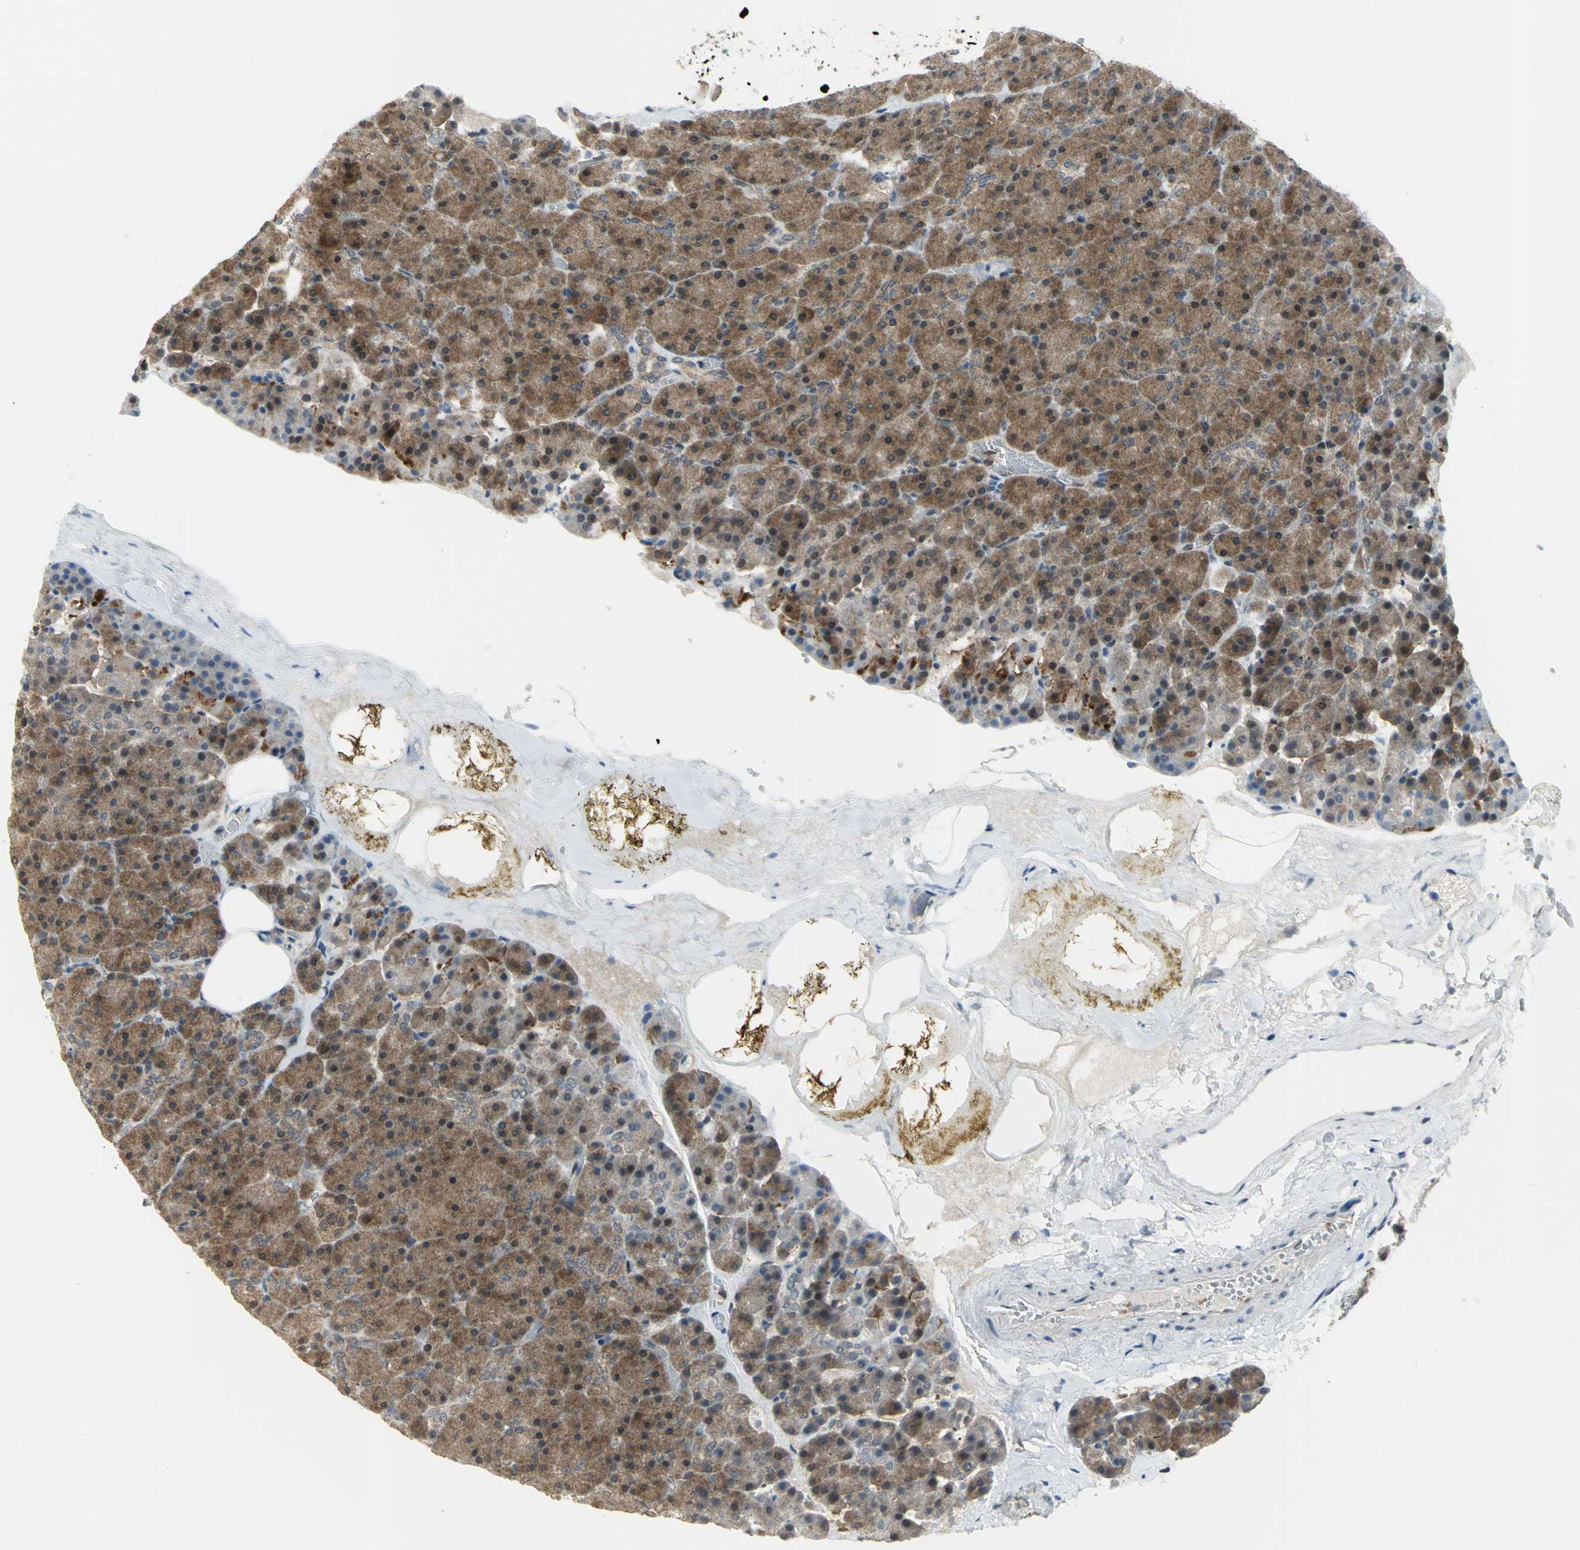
{"staining": {"intensity": "moderate", "quantity": ">75%", "location": "cytoplasmic/membranous"}, "tissue": "pancreas", "cell_type": "Exocrine glandular cells", "image_type": "normal", "snomed": [{"axis": "morphology", "description": "Normal tissue, NOS"}, {"axis": "topography", "description": "Pancreas"}], "caption": "Protein staining shows moderate cytoplasmic/membranous expression in approximately >75% of exocrine glandular cells in normal pancreas.", "gene": "PSMA4", "patient": {"sex": "female", "age": 35}}